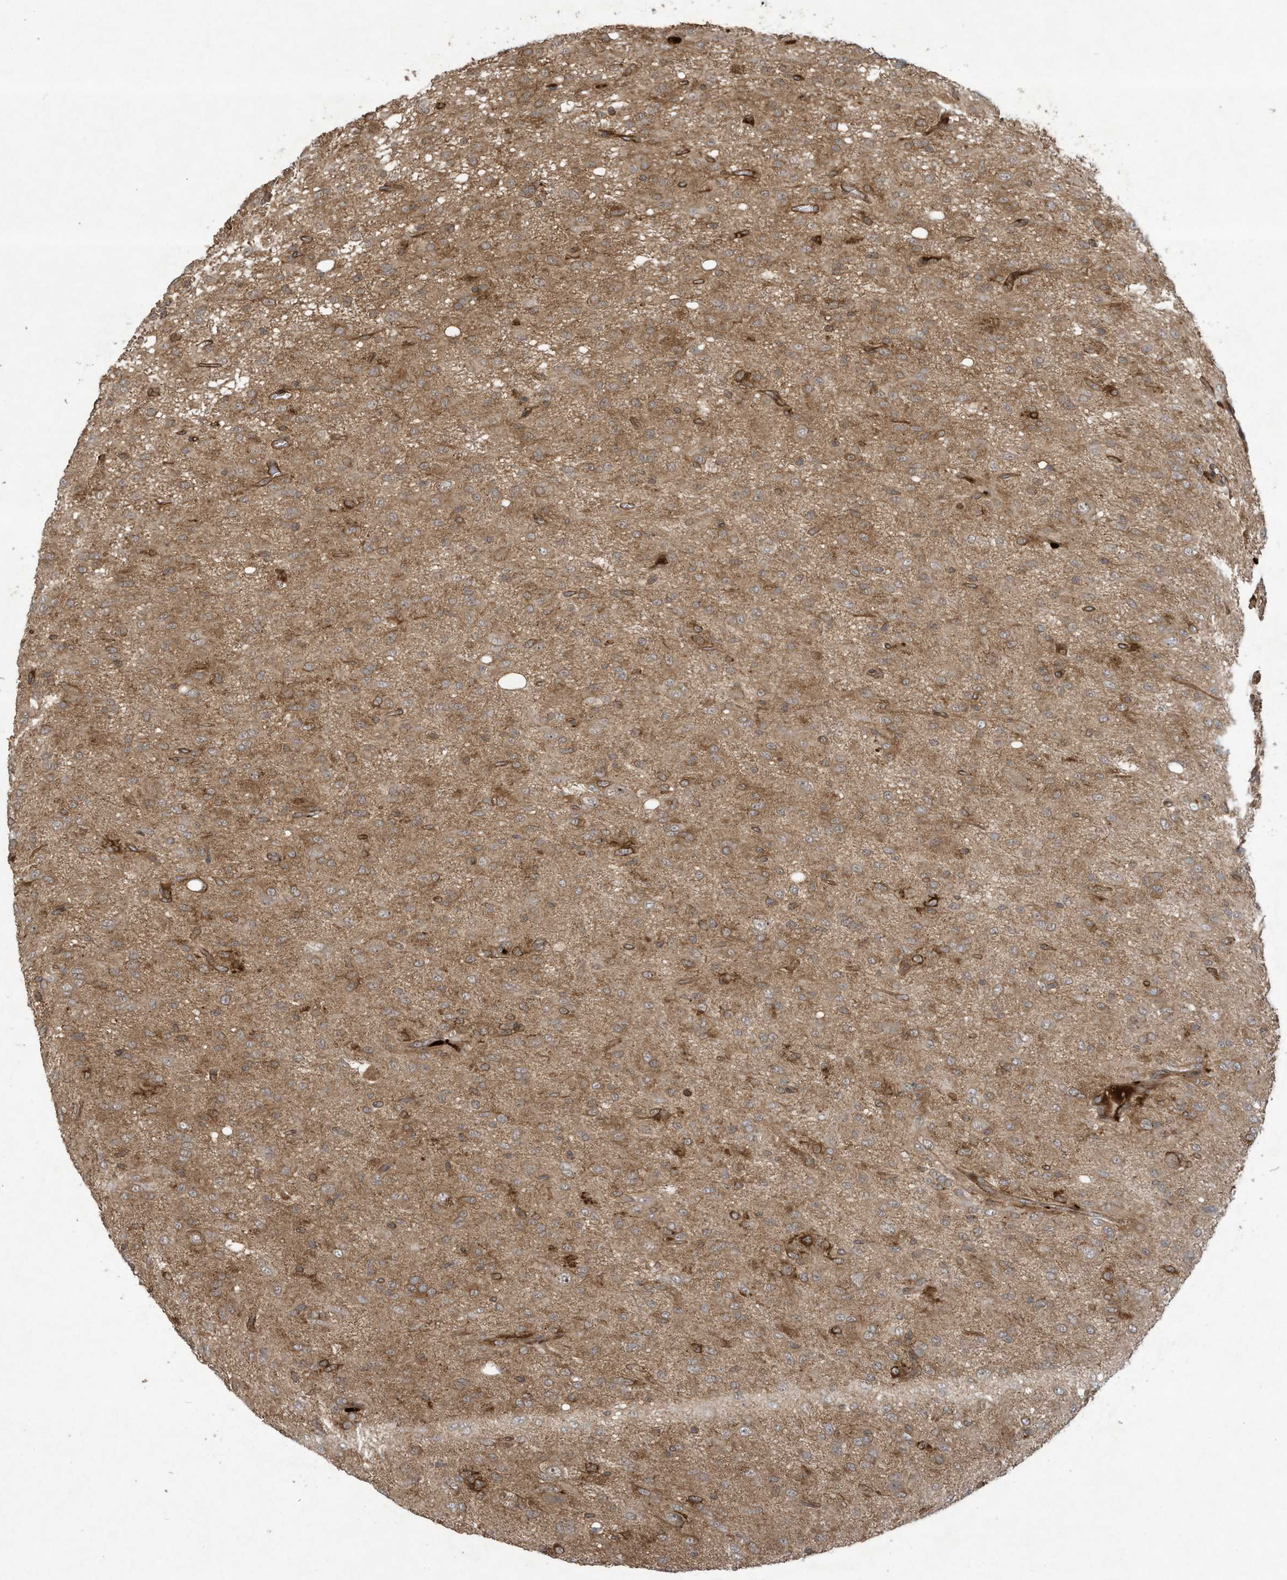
{"staining": {"intensity": "moderate", "quantity": ">75%", "location": "cytoplasmic/membranous"}, "tissue": "glioma", "cell_type": "Tumor cells", "image_type": "cancer", "snomed": [{"axis": "morphology", "description": "Glioma, malignant, High grade"}, {"axis": "topography", "description": "Brain"}], "caption": "Immunohistochemistry staining of malignant glioma (high-grade), which shows medium levels of moderate cytoplasmic/membranous expression in about >75% of tumor cells indicating moderate cytoplasmic/membranous protein staining. The staining was performed using DAB (3,3'-diaminobenzidine) (brown) for protein detection and nuclei were counterstained in hematoxylin (blue).", "gene": "DDIT4", "patient": {"sex": "female", "age": 59}}